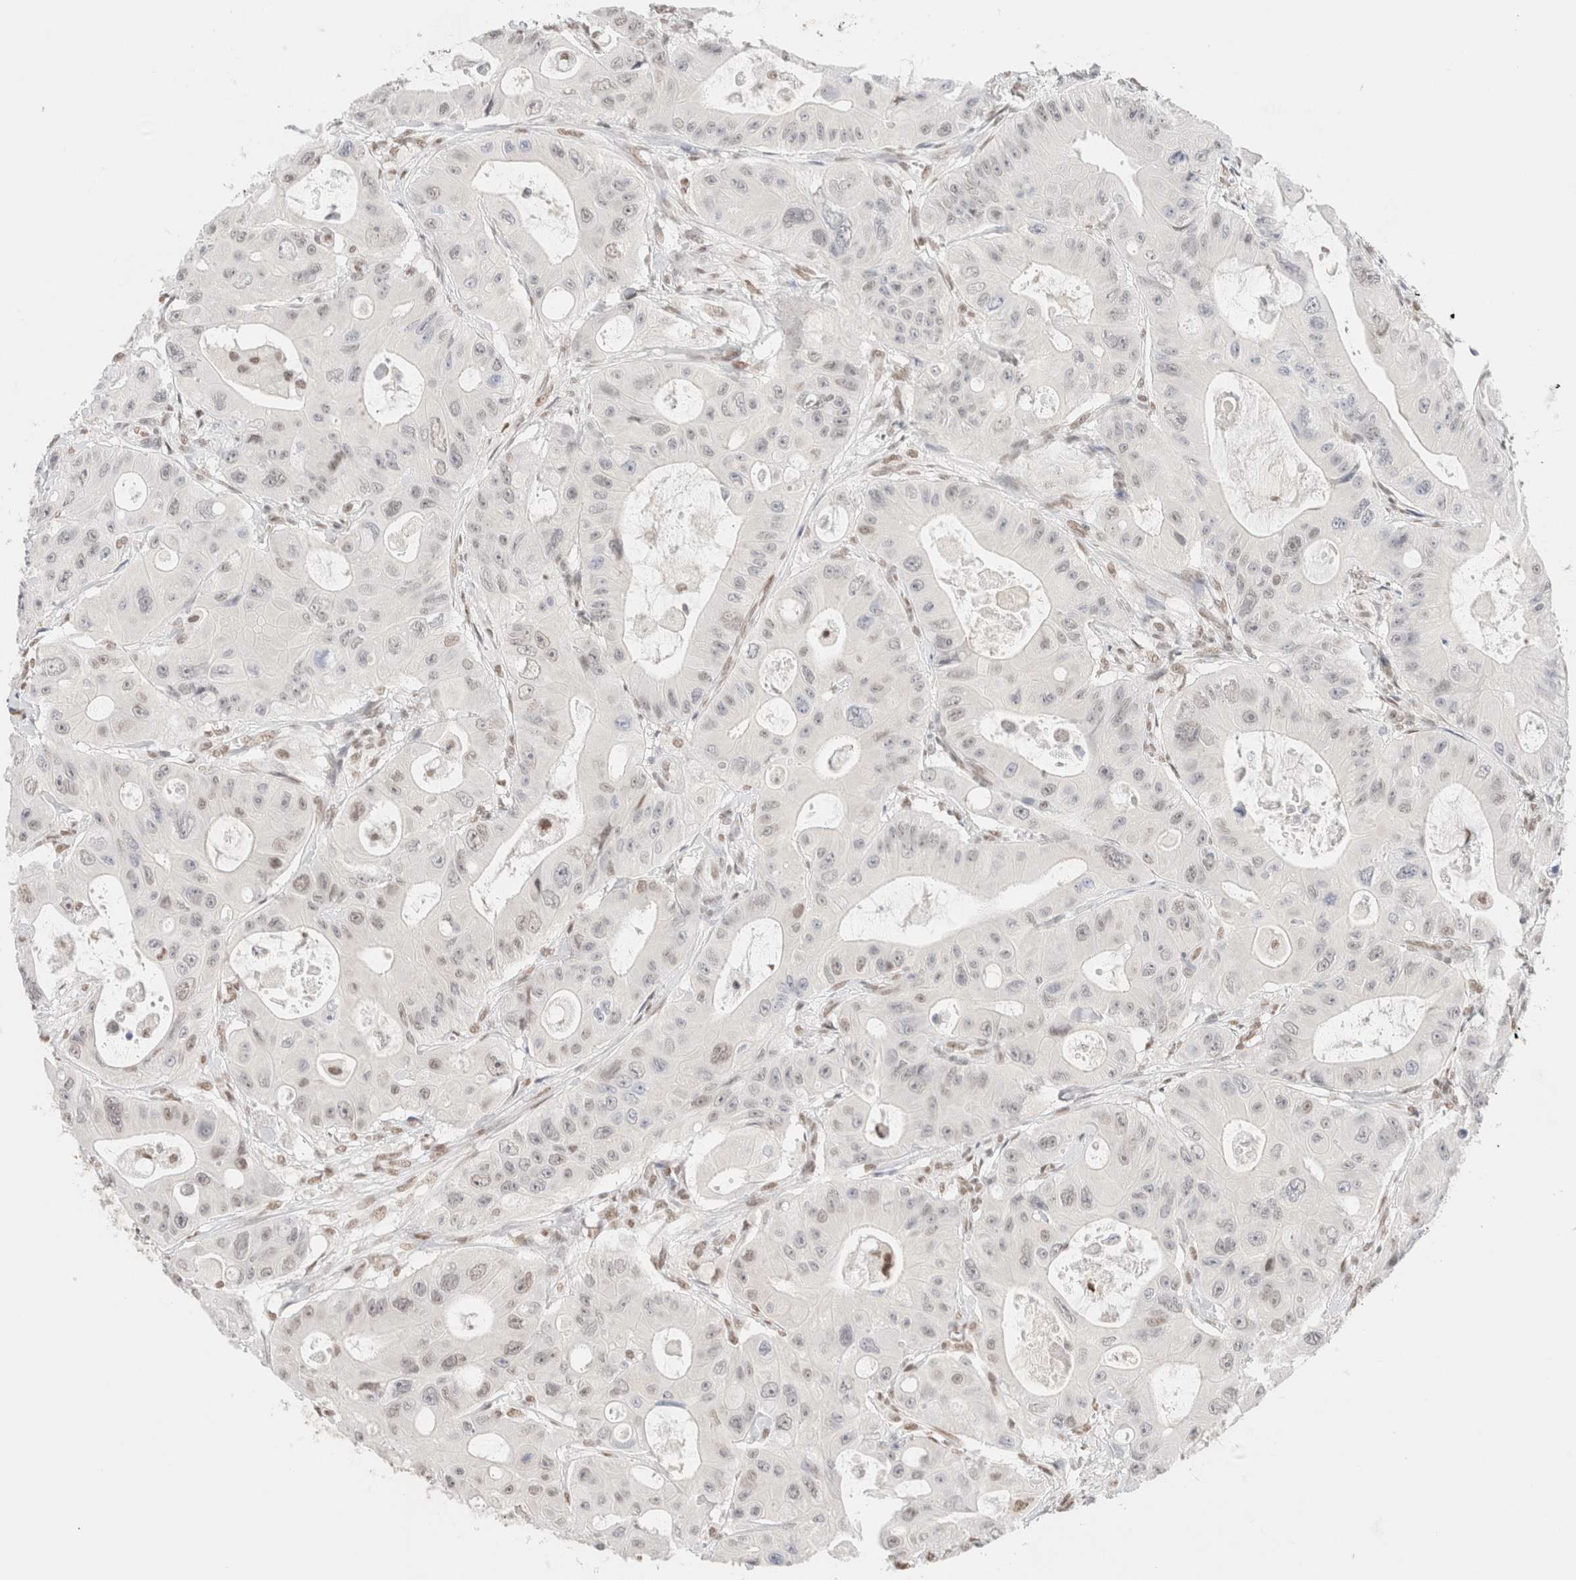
{"staining": {"intensity": "weak", "quantity": "<25%", "location": "nuclear"}, "tissue": "colorectal cancer", "cell_type": "Tumor cells", "image_type": "cancer", "snomed": [{"axis": "morphology", "description": "Adenocarcinoma, NOS"}, {"axis": "topography", "description": "Colon"}], "caption": "DAB (3,3'-diaminobenzidine) immunohistochemical staining of human colorectal cancer displays no significant expression in tumor cells.", "gene": "SUPT3H", "patient": {"sex": "female", "age": 46}}